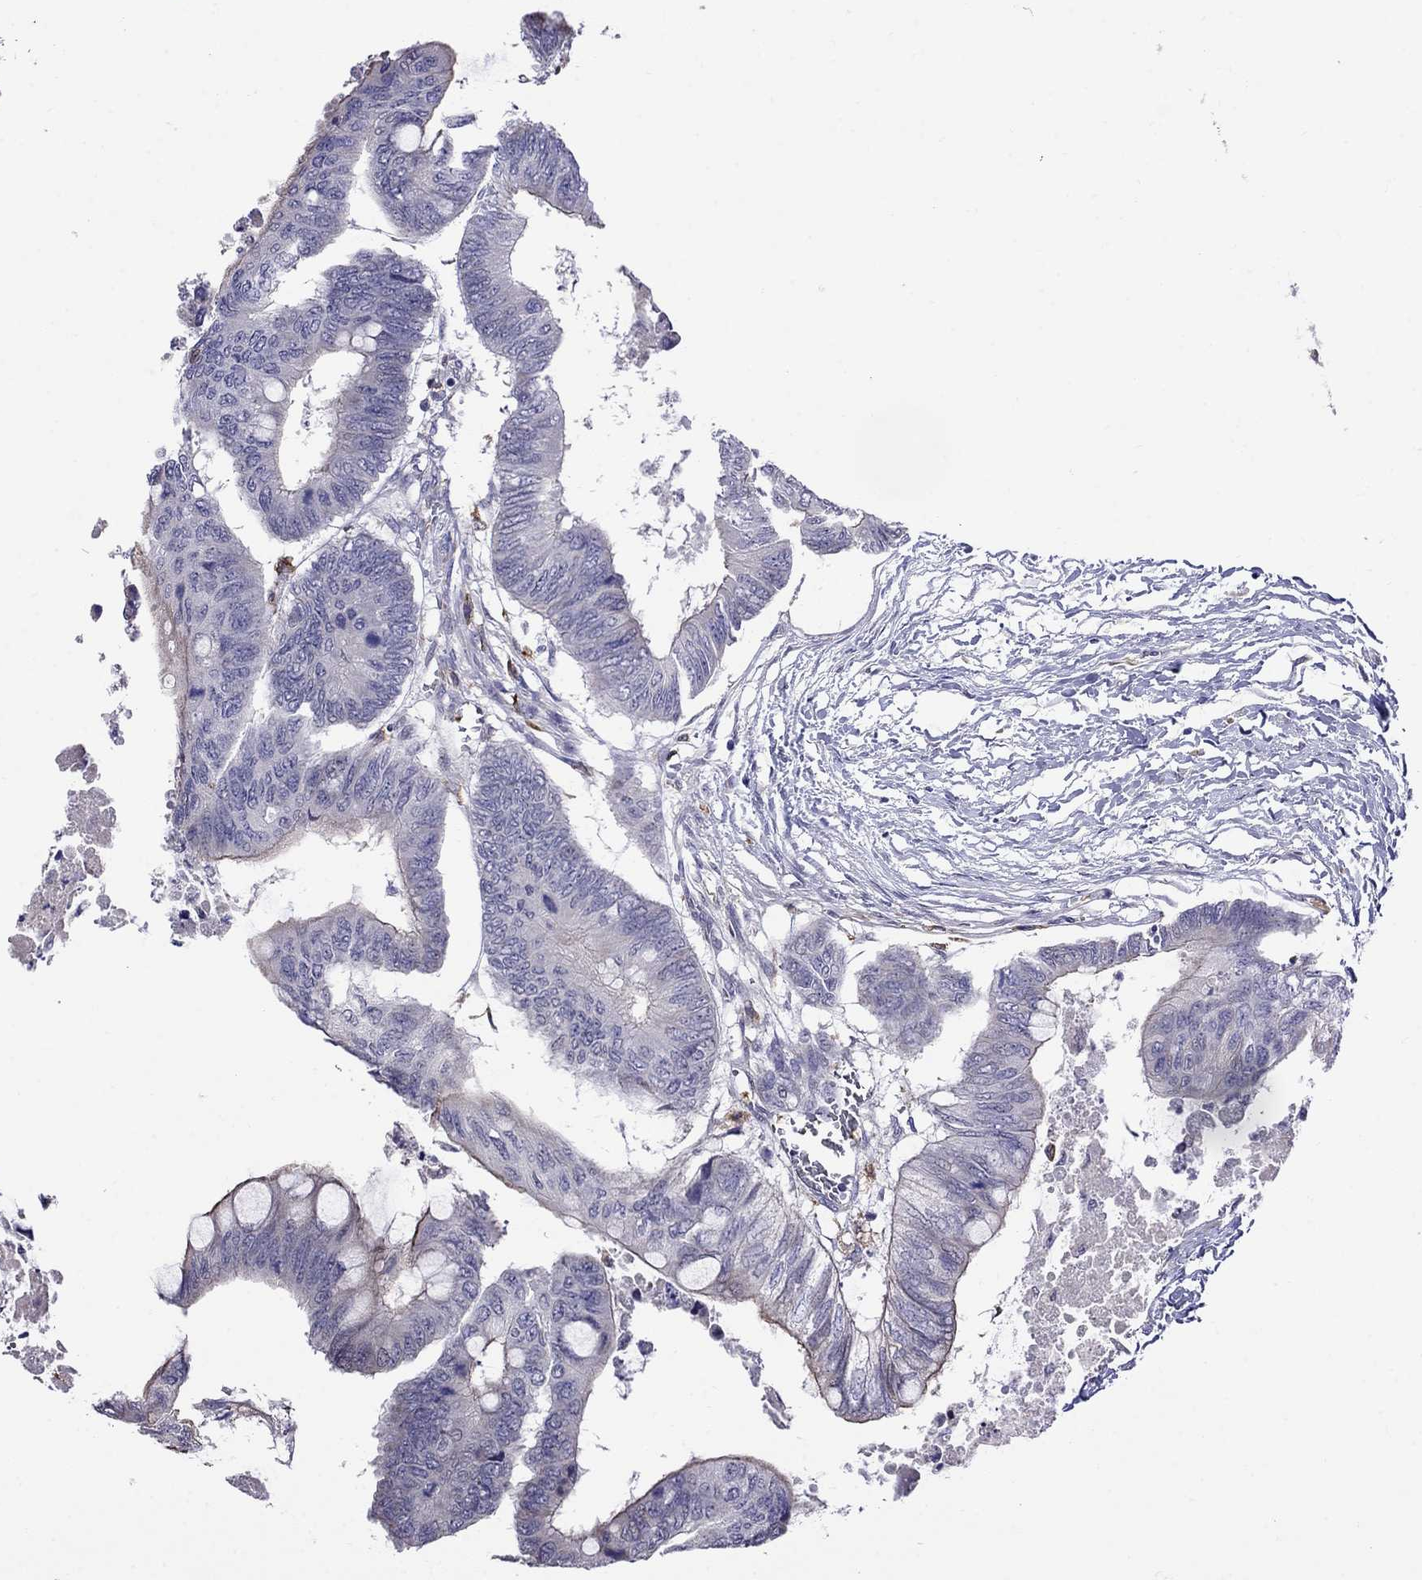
{"staining": {"intensity": "negative", "quantity": "none", "location": "none"}, "tissue": "colorectal cancer", "cell_type": "Tumor cells", "image_type": "cancer", "snomed": [{"axis": "morphology", "description": "Normal tissue, NOS"}, {"axis": "morphology", "description": "Adenocarcinoma, NOS"}, {"axis": "topography", "description": "Rectum"}, {"axis": "topography", "description": "Peripheral nerve tissue"}], "caption": "Image shows no protein staining in tumor cells of colorectal cancer tissue.", "gene": "ADAM28", "patient": {"sex": "male", "age": 92}}